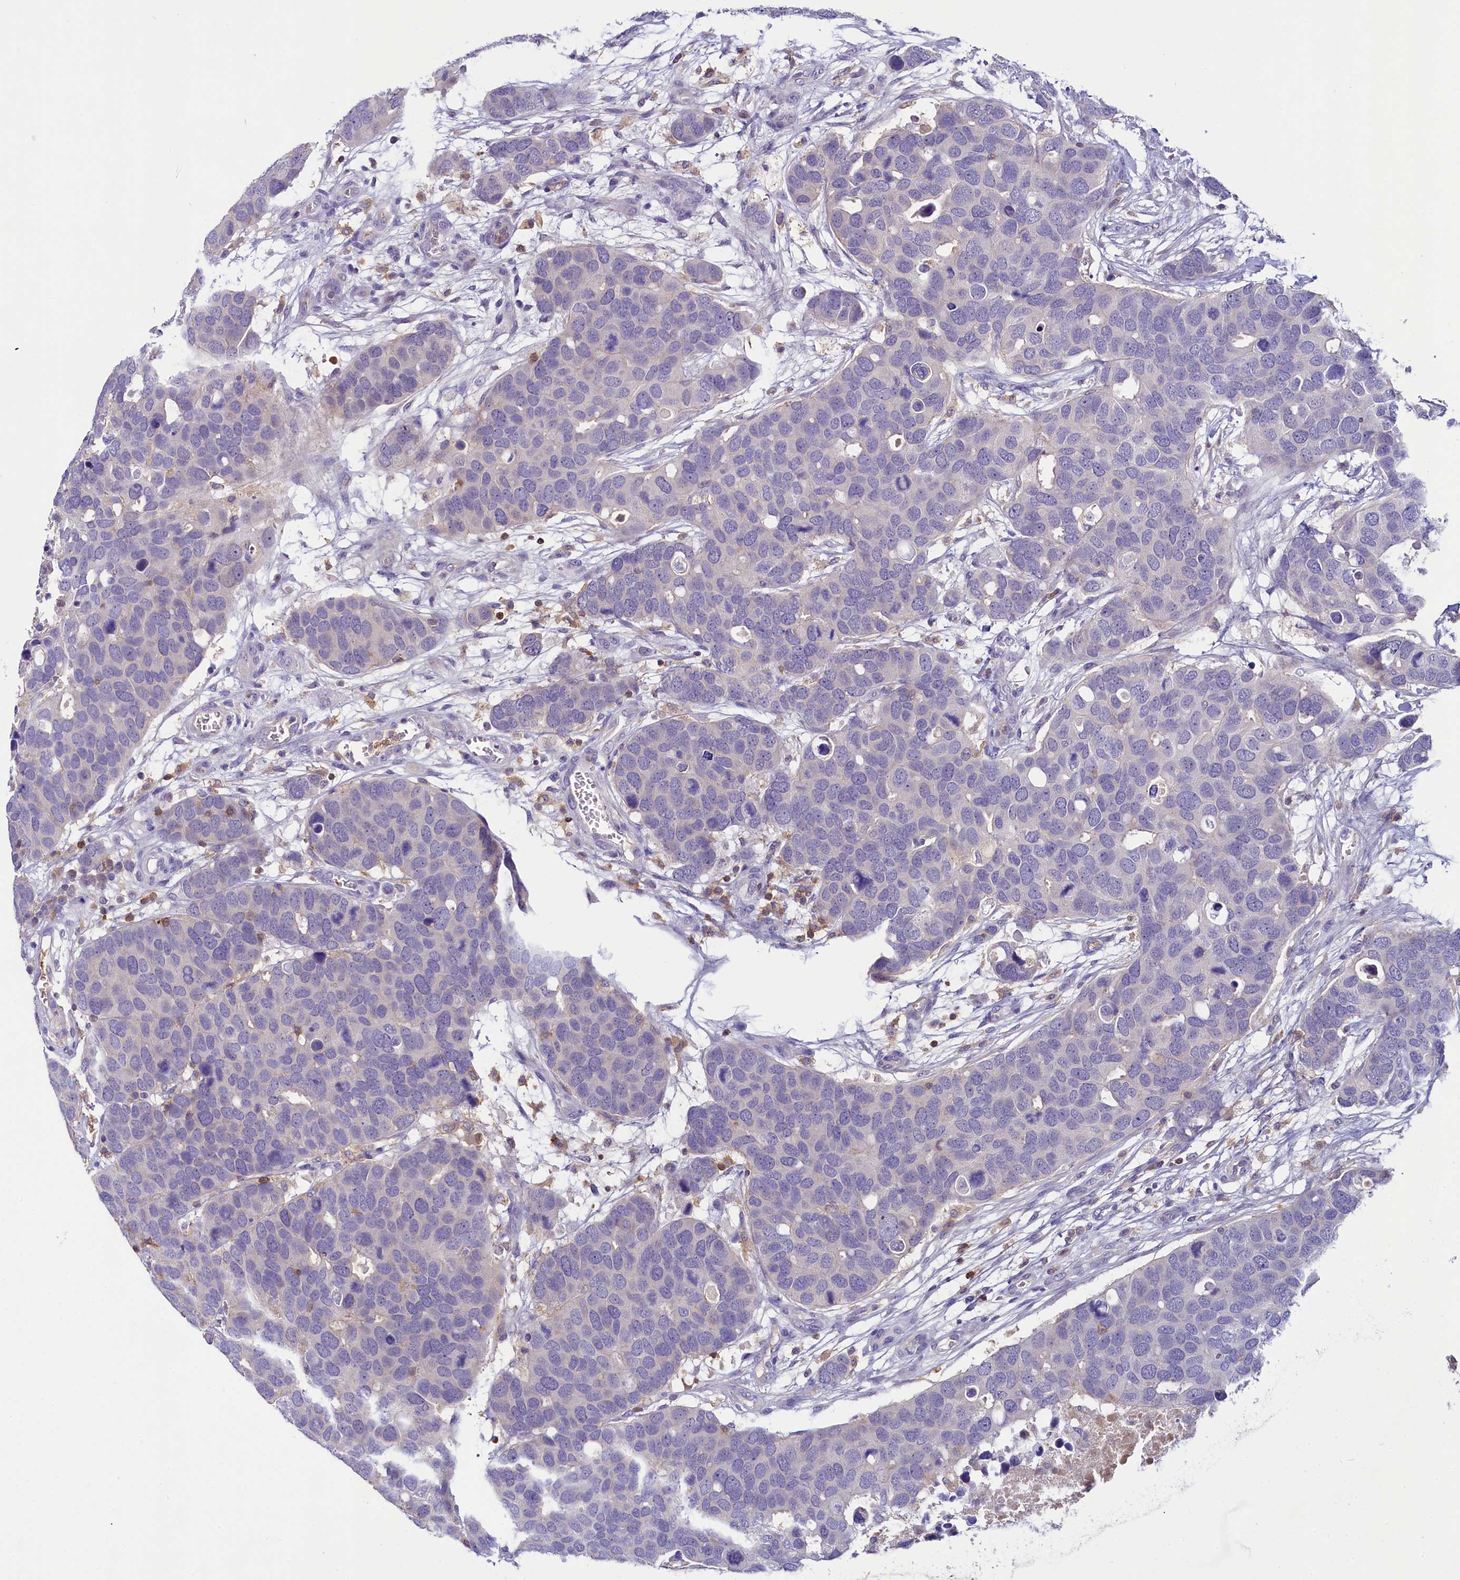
{"staining": {"intensity": "negative", "quantity": "none", "location": "none"}, "tissue": "breast cancer", "cell_type": "Tumor cells", "image_type": "cancer", "snomed": [{"axis": "morphology", "description": "Duct carcinoma"}, {"axis": "topography", "description": "Breast"}], "caption": "An IHC image of intraductal carcinoma (breast) is shown. There is no staining in tumor cells of intraductal carcinoma (breast). Nuclei are stained in blue.", "gene": "FGFR2", "patient": {"sex": "female", "age": 83}}